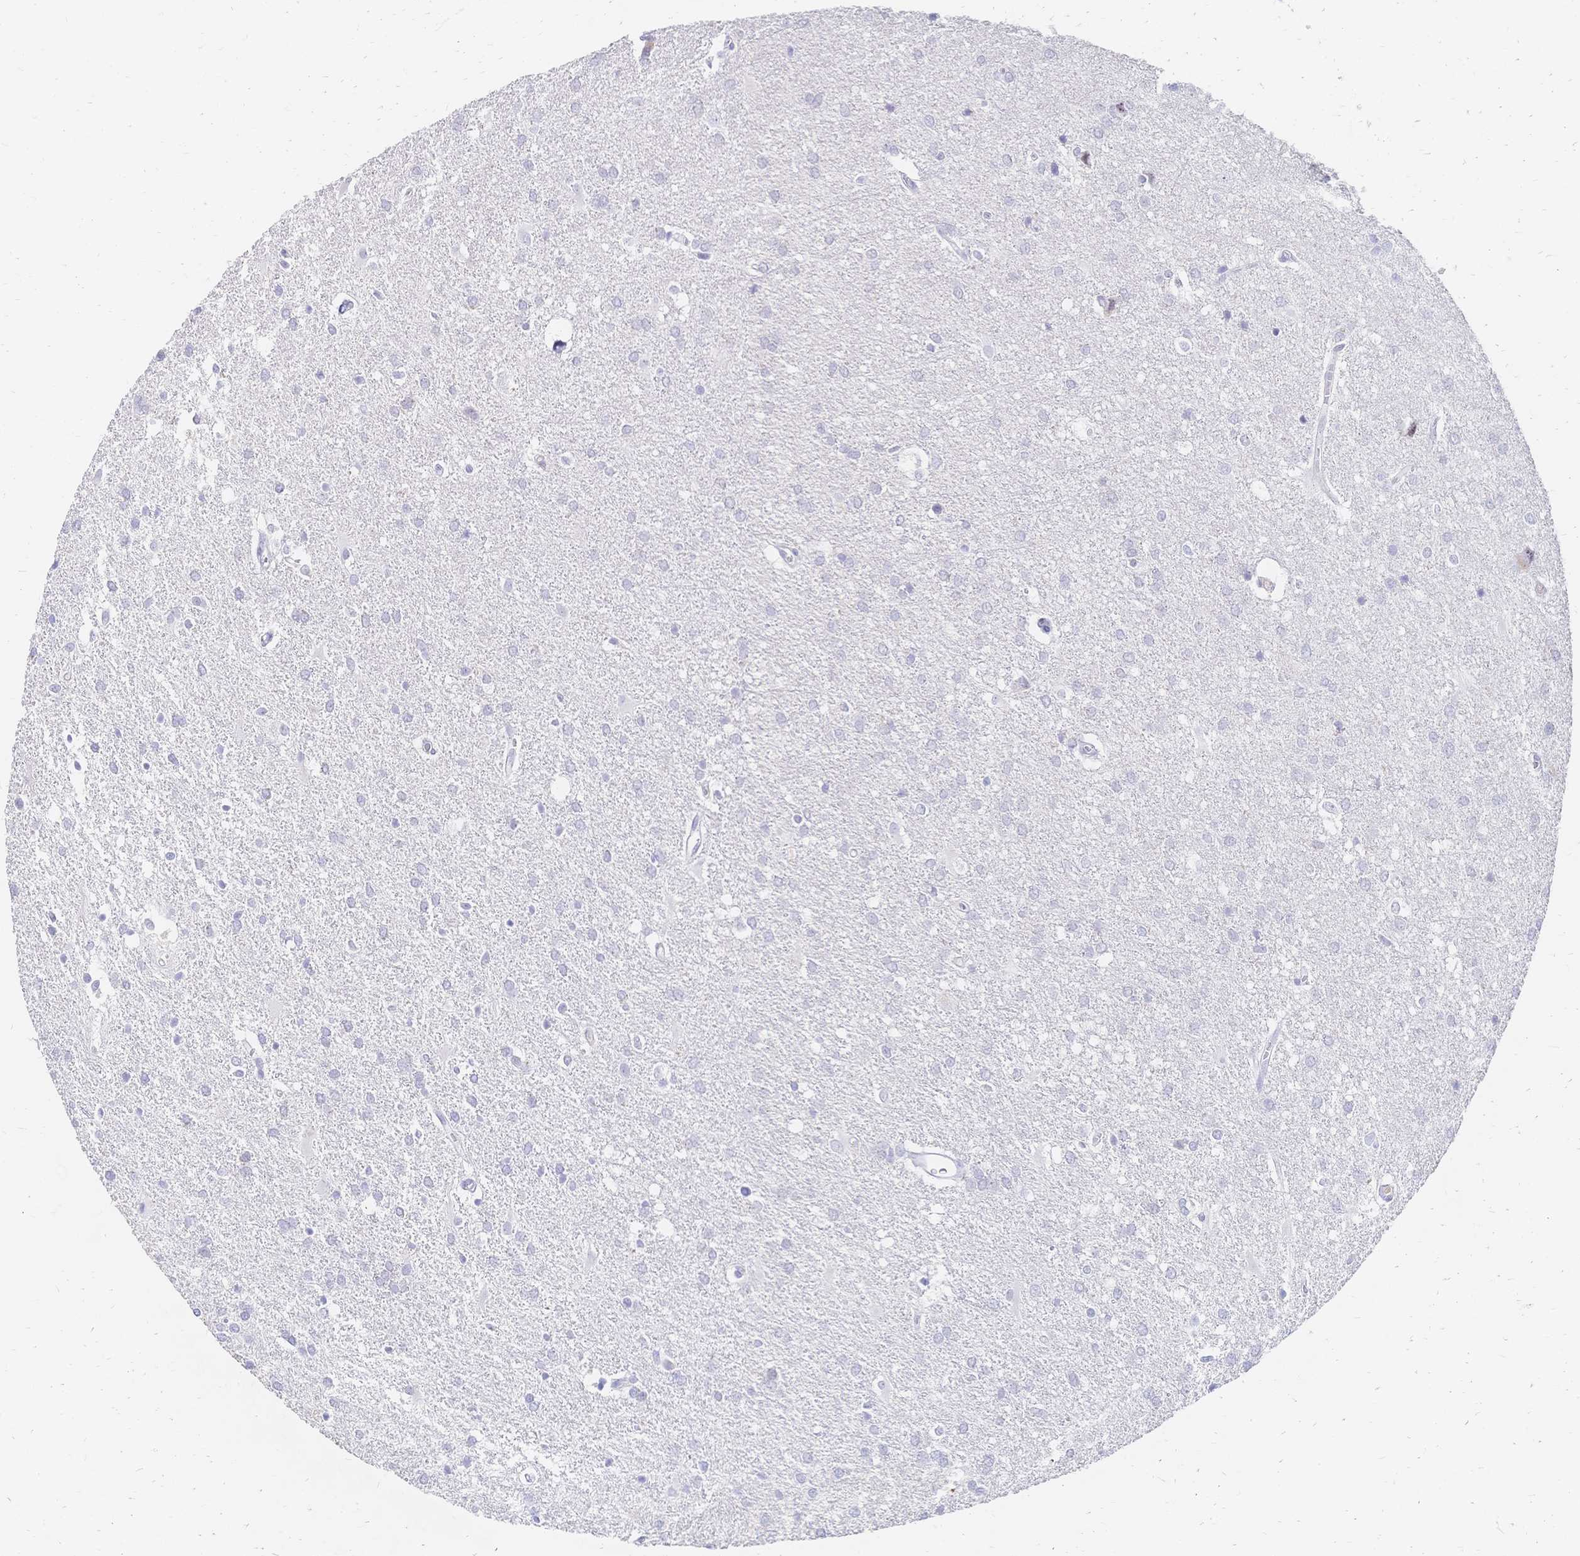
{"staining": {"intensity": "negative", "quantity": "none", "location": "none"}, "tissue": "glioma", "cell_type": "Tumor cells", "image_type": "cancer", "snomed": [{"axis": "morphology", "description": "Glioma, malignant, Low grade"}, {"axis": "topography", "description": "Brain"}], "caption": "The immunohistochemistry (IHC) micrograph has no significant positivity in tumor cells of malignant low-grade glioma tissue.", "gene": "PSORS1C2", "patient": {"sex": "male", "age": 66}}